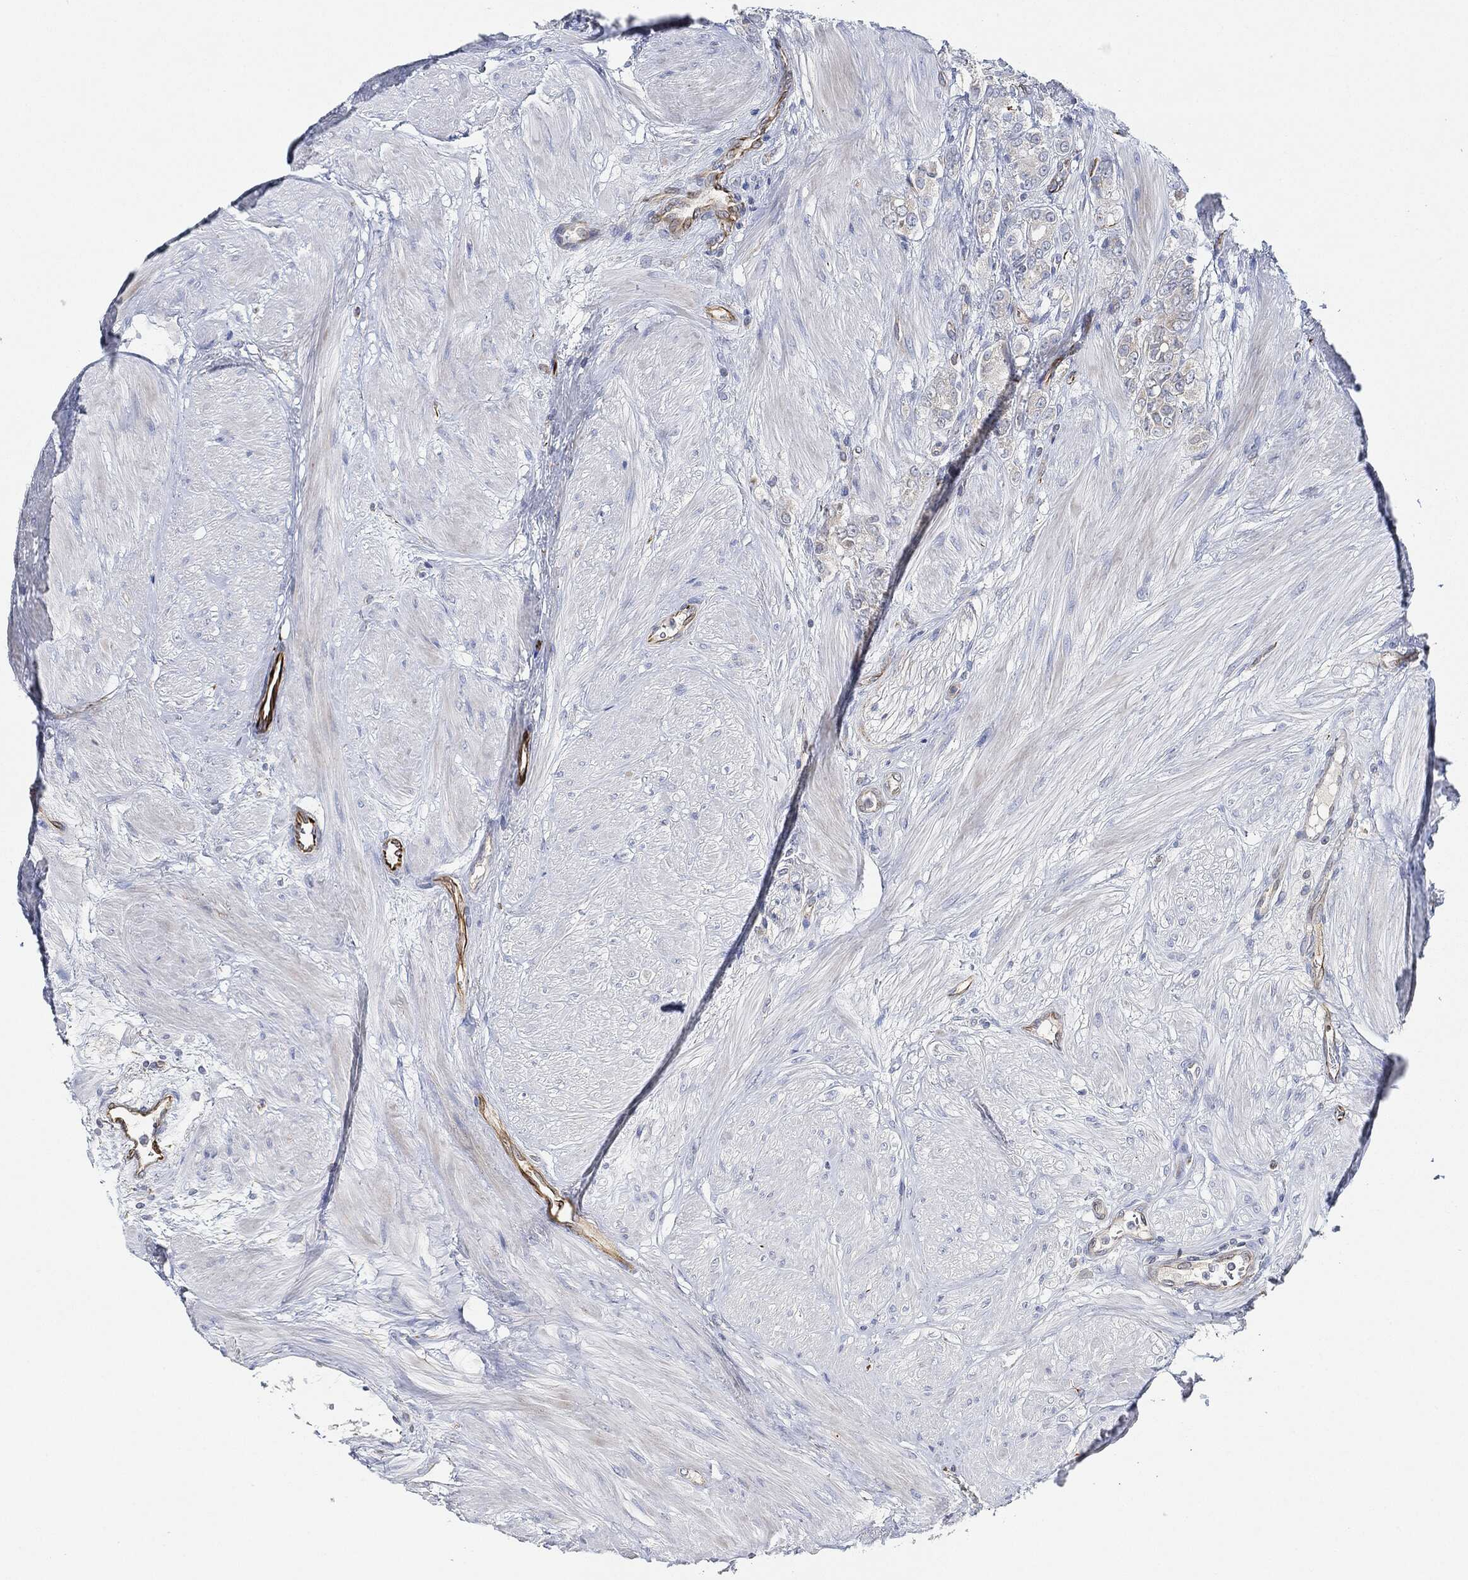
{"staining": {"intensity": "negative", "quantity": "none", "location": "none"}, "tissue": "prostate cancer", "cell_type": "Tumor cells", "image_type": "cancer", "snomed": [{"axis": "morphology", "description": "Adenocarcinoma, NOS"}, {"axis": "topography", "description": "Prostate and seminal vesicle, NOS"}, {"axis": "topography", "description": "Prostate"}], "caption": "An image of human prostate cancer (adenocarcinoma) is negative for staining in tumor cells. (DAB immunohistochemistry with hematoxylin counter stain).", "gene": "THSD1", "patient": {"sex": "male", "age": 67}}